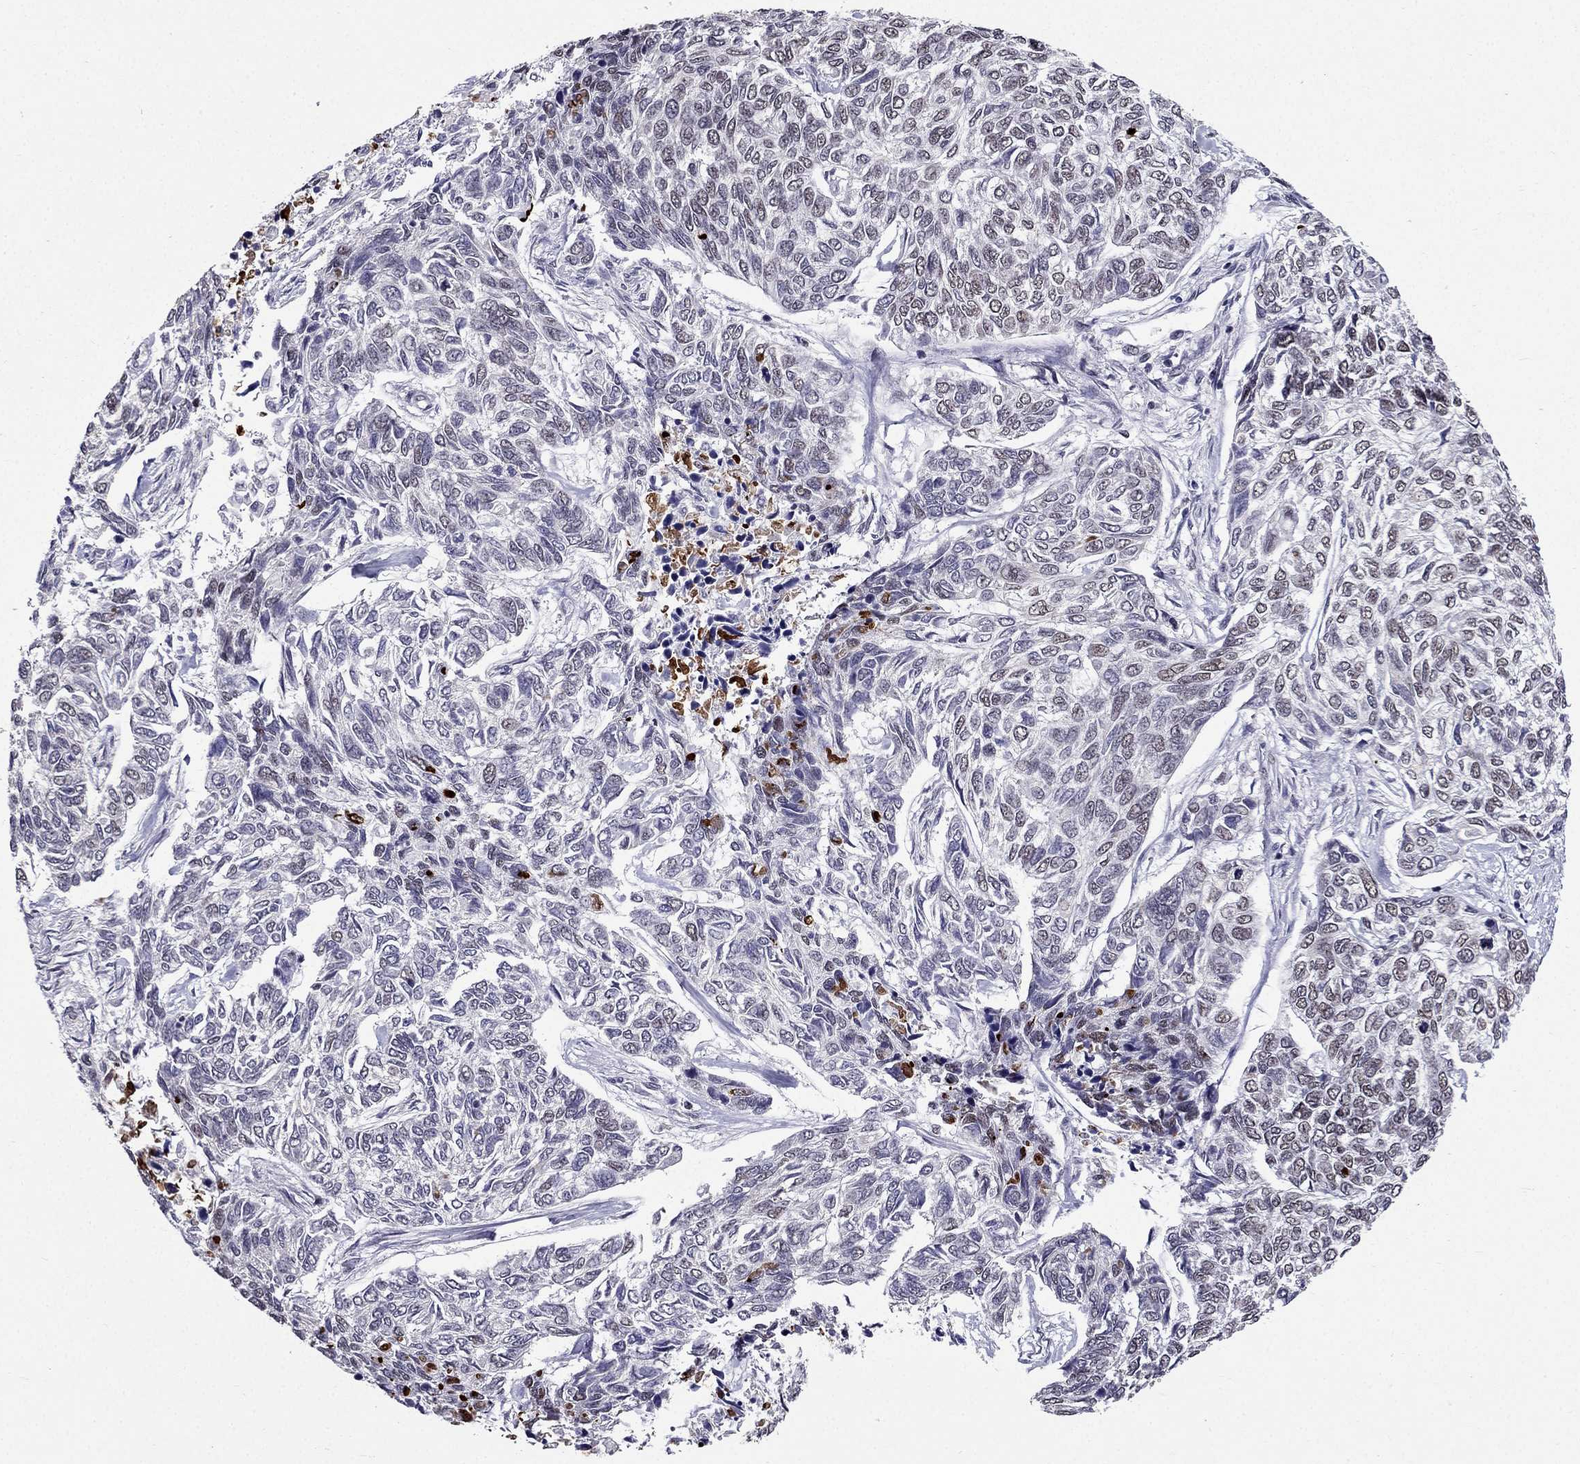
{"staining": {"intensity": "weak", "quantity": "<25%", "location": "nuclear"}, "tissue": "skin cancer", "cell_type": "Tumor cells", "image_type": "cancer", "snomed": [{"axis": "morphology", "description": "Basal cell carcinoma"}, {"axis": "topography", "description": "Skin"}], "caption": "This is an IHC image of human skin basal cell carcinoma. There is no expression in tumor cells.", "gene": "ZNF420", "patient": {"sex": "female", "age": 65}}